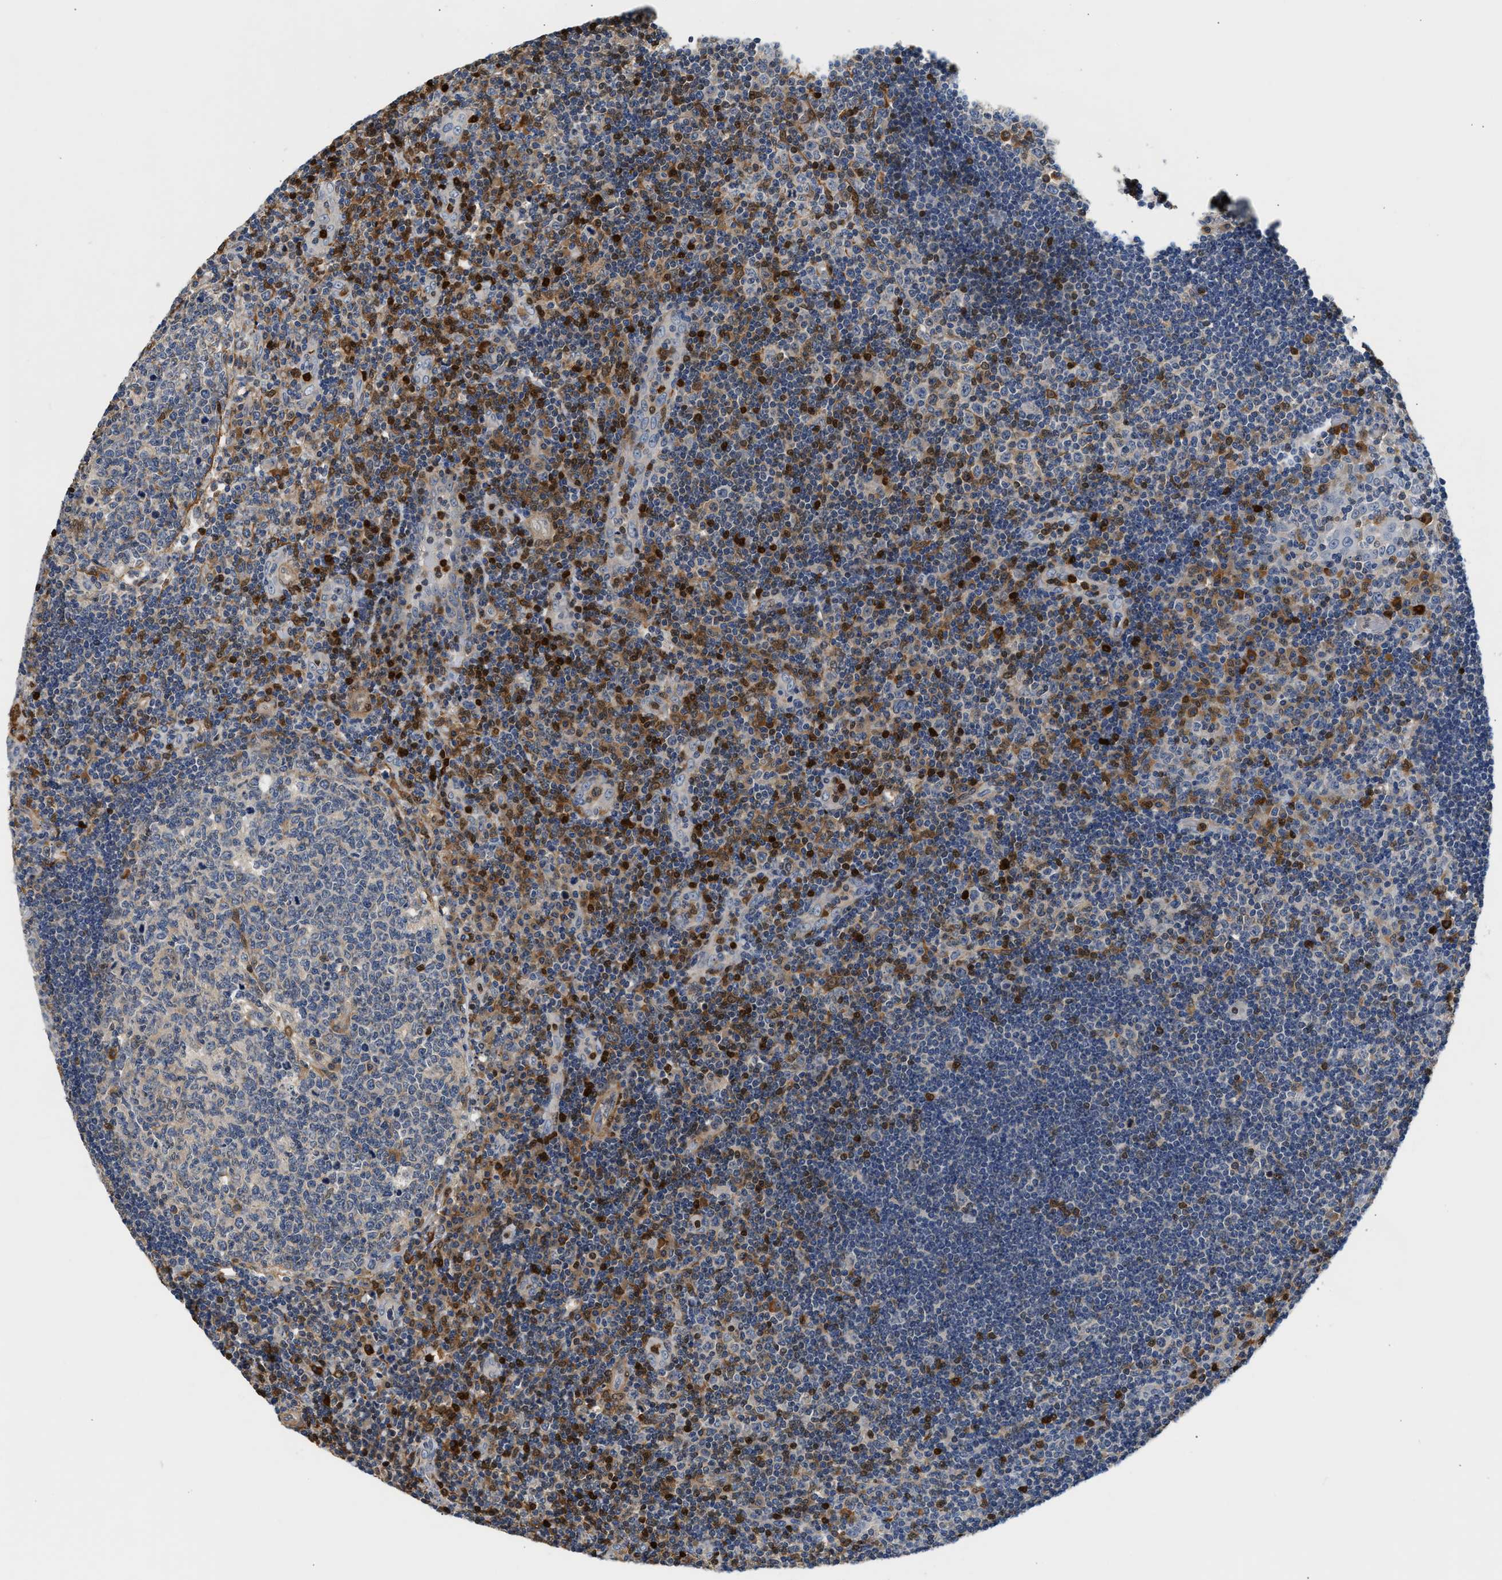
{"staining": {"intensity": "moderate", "quantity": "<25%", "location": "nuclear"}, "tissue": "tonsil", "cell_type": "Germinal center cells", "image_type": "normal", "snomed": [{"axis": "morphology", "description": "Normal tissue, NOS"}, {"axis": "topography", "description": "Tonsil"}], "caption": "Protein analysis of benign tonsil reveals moderate nuclear staining in about <25% of germinal center cells. (IHC, brightfield microscopy, high magnification).", "gene": "SLIT2", "patient": {"sex": "female", "age": 40}}